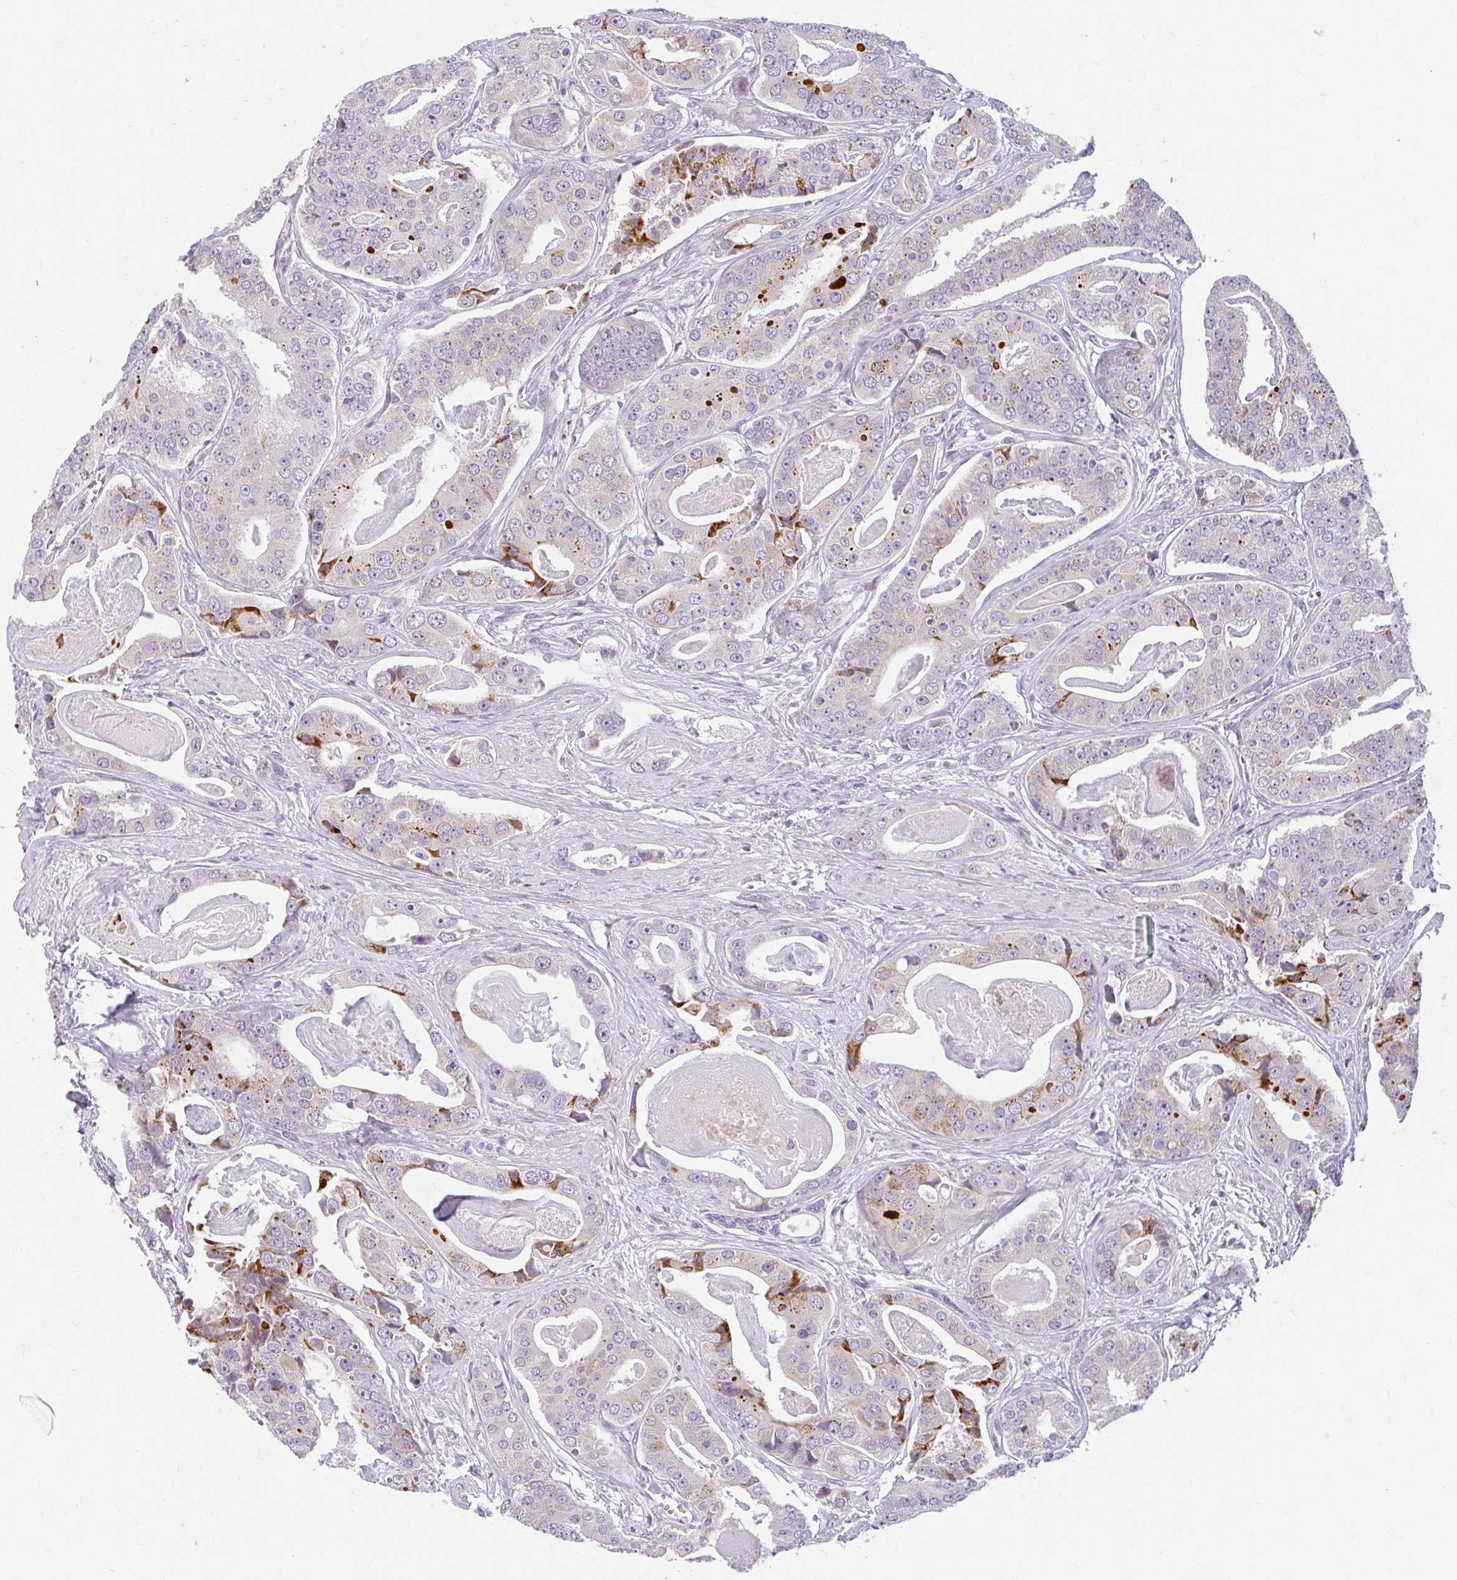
{"staining": {"intensity": "moderate", "quantity": "<25%", "location": "cytoplasmic/membranous"}, "tissue": "prostate cancer", "cell_type": "Tumor cells", "image_type": "cancer", "snomed": [{"axis": "morphology", "description": "Adenocarcinoma, High grade"}, {"axis": "topography", "description": "Prostate"}], "caption": "Human high-grade adenocarcinoma (prostate) stained with a brown dye demonstrates moderate cytoplasmic/membranous positive positivity in approximately <25% of tumor cells.", "gene": "ZFYVE26", "patient": {"sex": "male", "age": 71}}